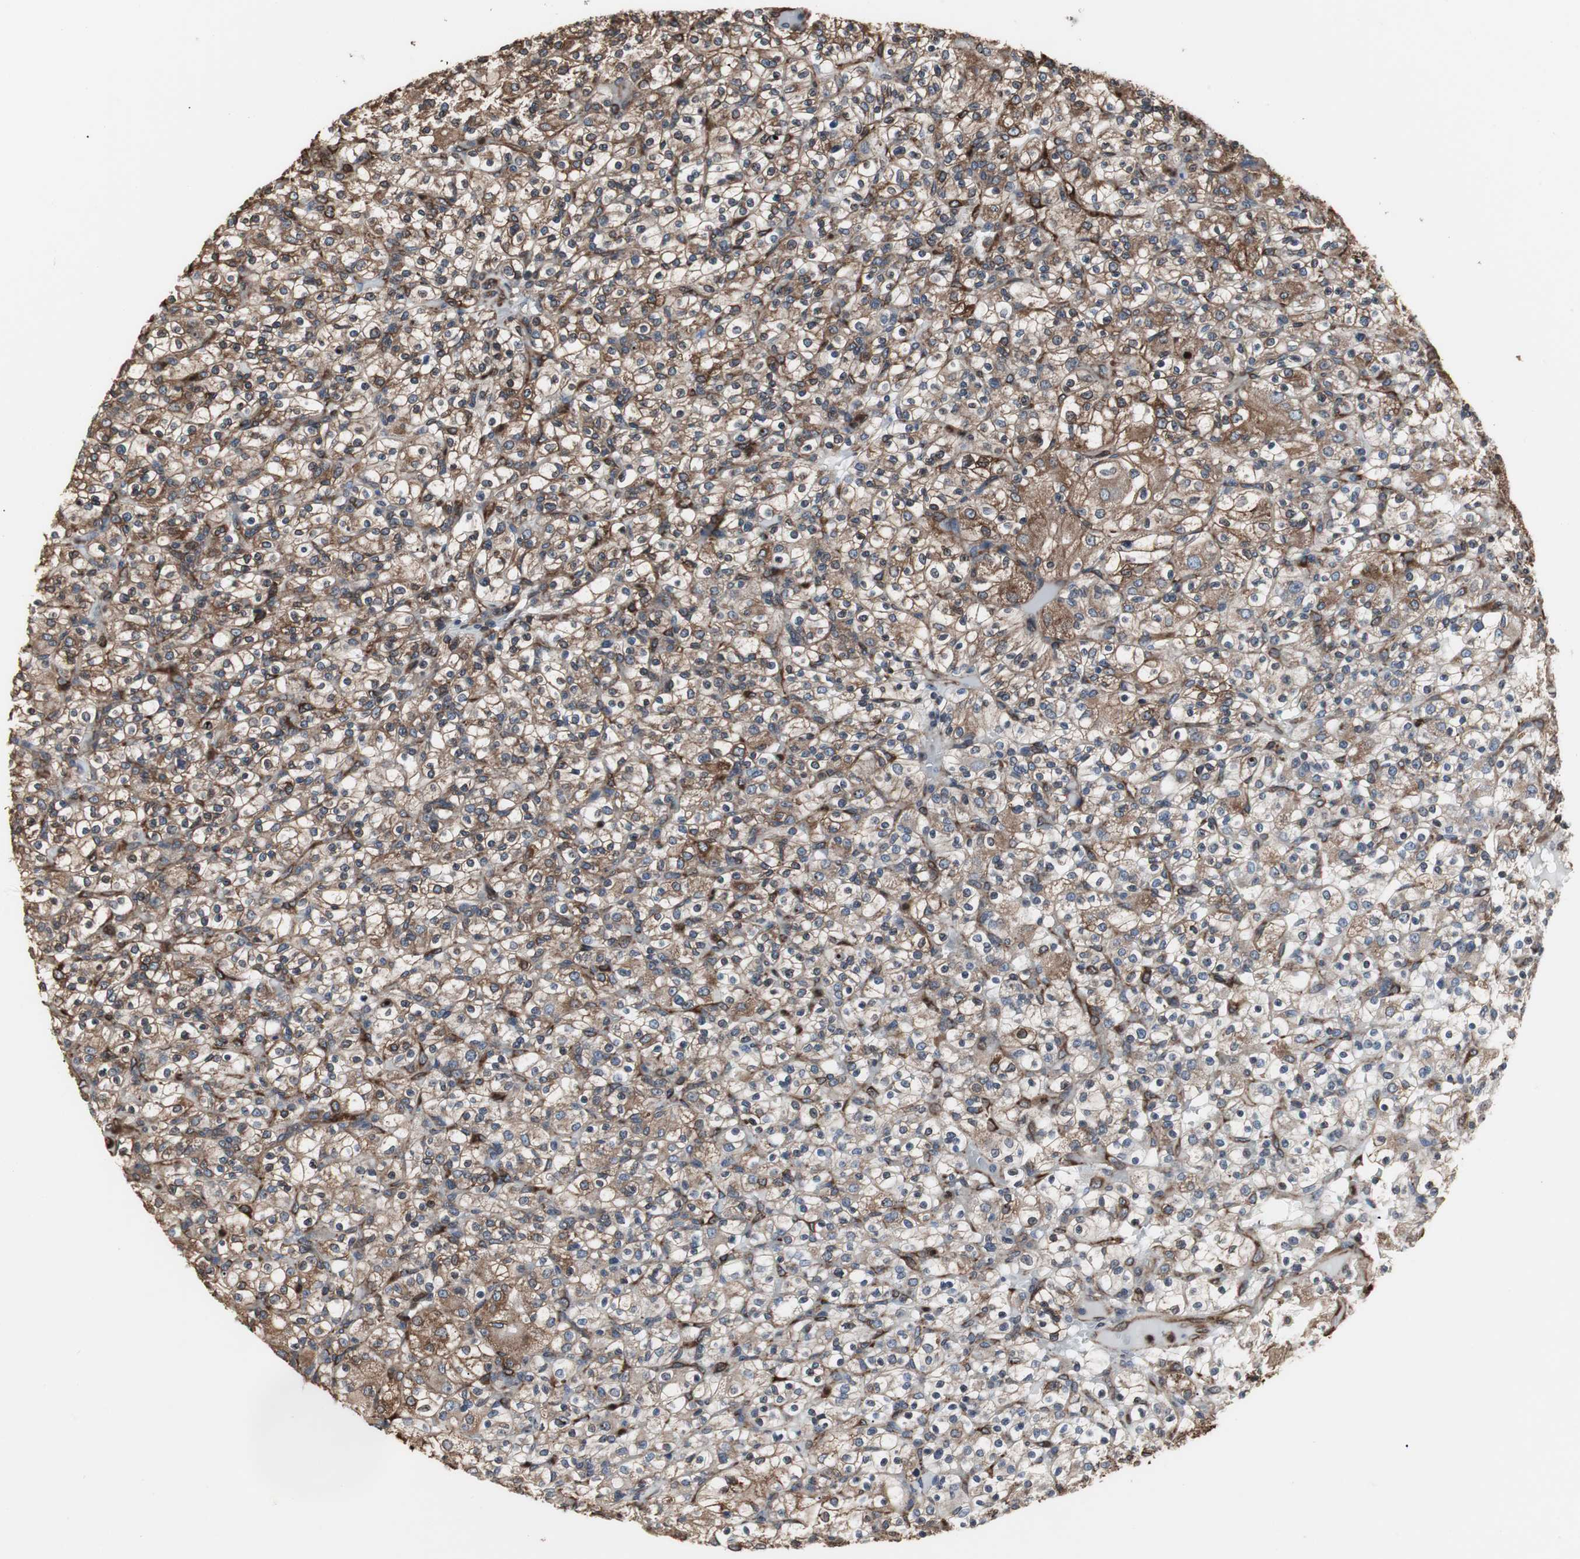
{"staining": {"intensity": "moderate", "quantity": ">75%", "location": "cytoplasmic/membranous"}, "tissue": "renal cancer", "cell_type": "Tumor cells", "image_type": "cancer", "snomed": [{"axis": "morphology", "description": "Normal tissue, NOS"}, {"axis": "morphology", "description": "Adenocarcinoma, NOS"}, {"axis": "topography", "description": "Kidney"}], "caption": "There is medium levels of moderate cytoplasmic/membranous positivity in tumor cells of renal adenocarcinoma, as demonstrated by immunohistochemical staining (brown color).", "gene": "CALU", "patient": {"sex": "female", "age": 72}}